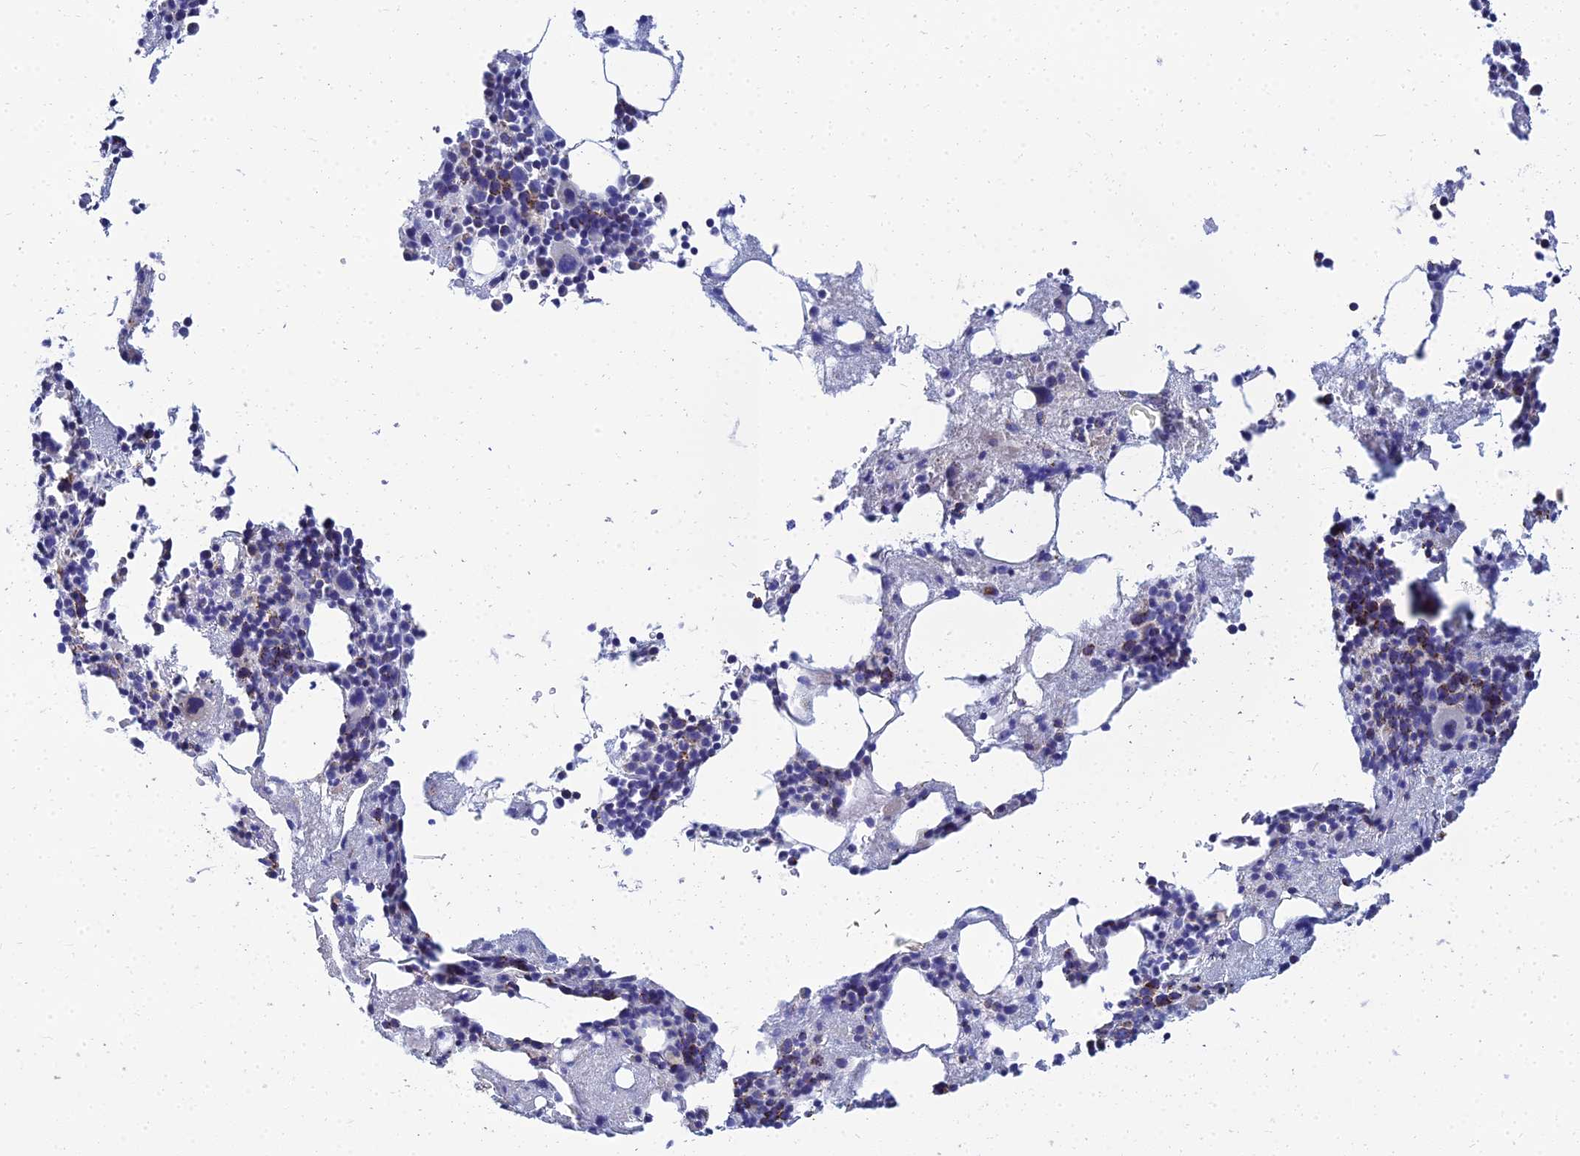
{"staining": {"intensity": "moderate", "quantity": "<25%", "location": "cytoplasmic/membranous"}, "tissue": "bone marrow", "cell_type": "Hematopoietic cells", "image_type": "normal", "snomed": [{"axis": "morphology", "description": "Normal tissue, NOS"}, {"axis": "topography", "description": "Bone marrow"}], "caption": "Hematopoietic cells reveal moderate cytoplasmic/membranous staining in approximately <25% of cells in unremarkable bone marrow.", "gene": "NPY", "patient": {"sex": "male", "age": 75}}